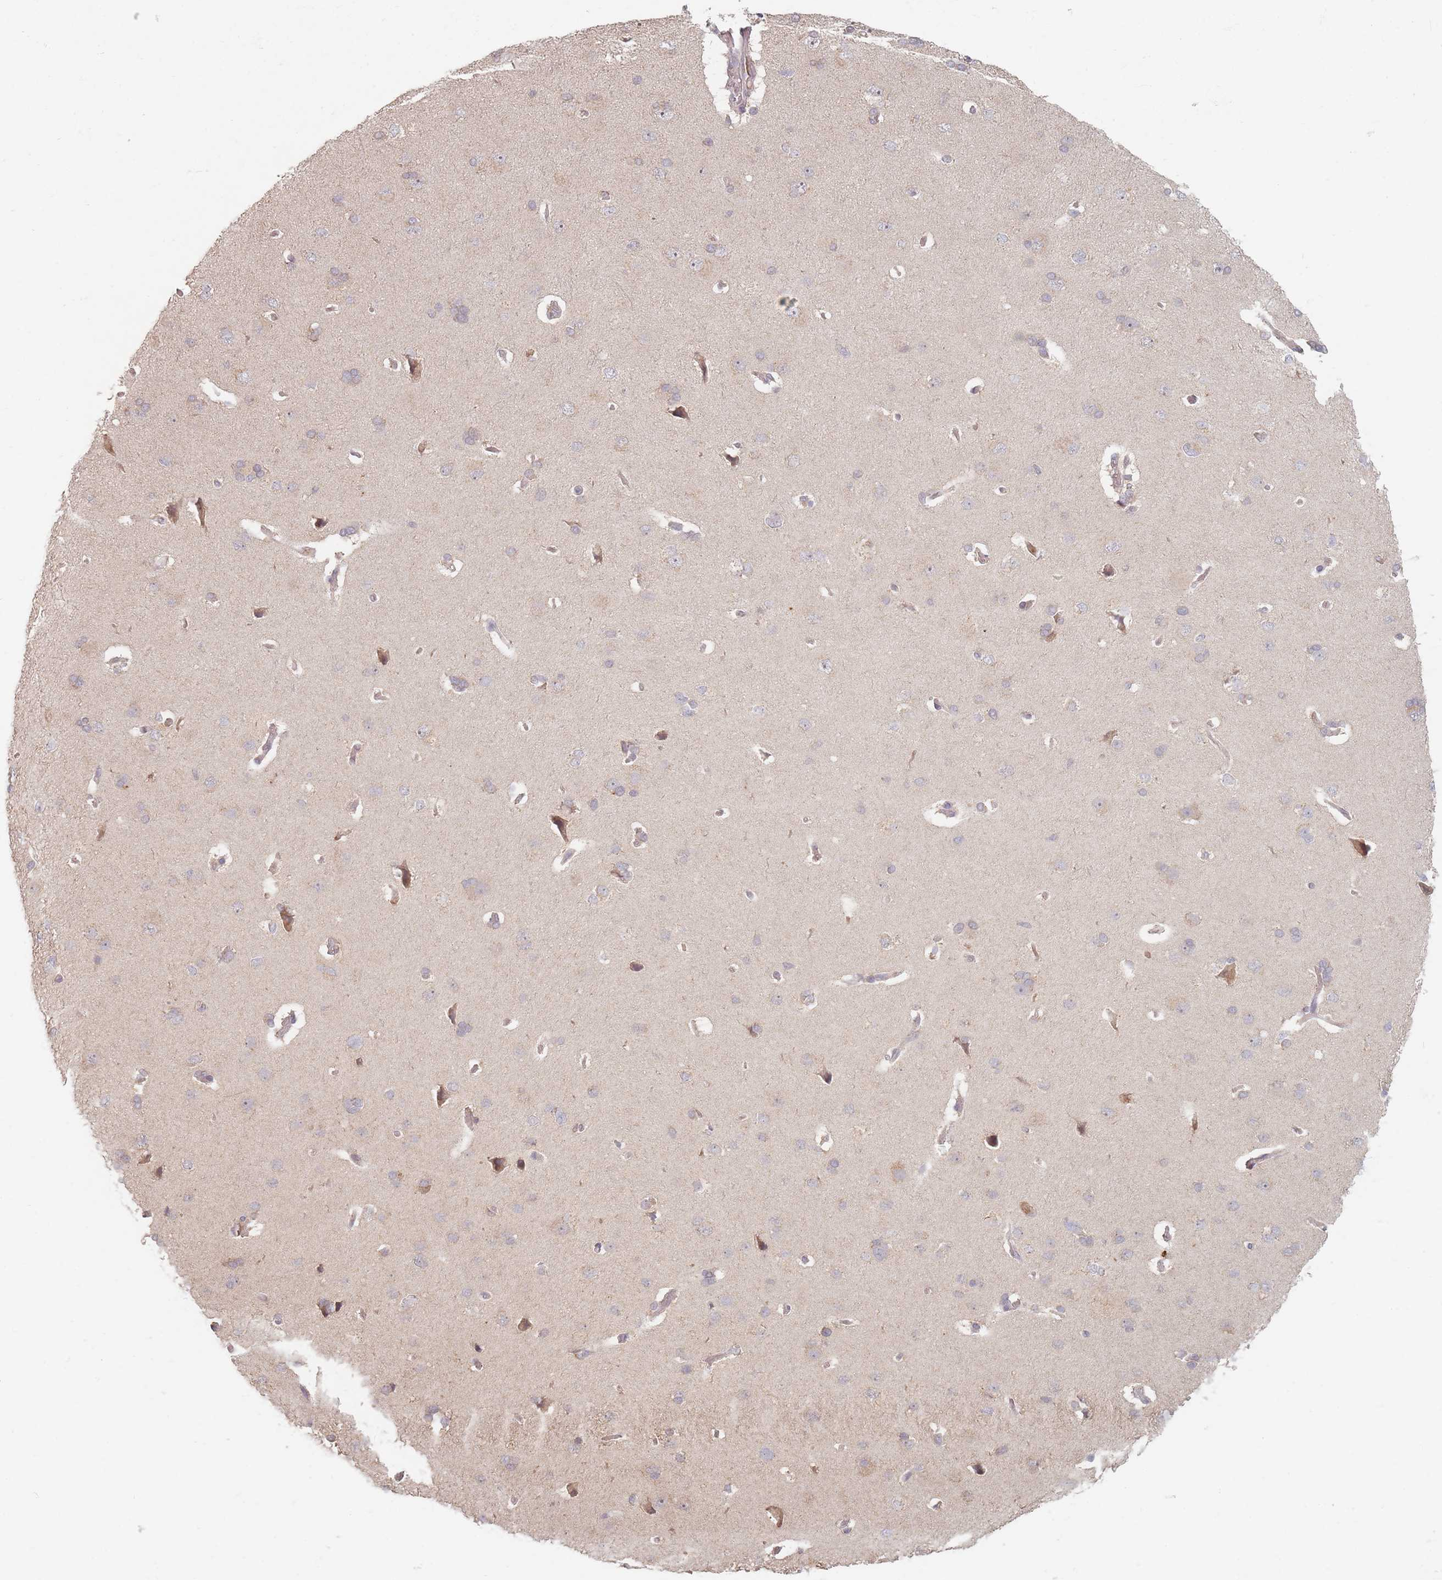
{"staining": {"intensity": "weak", "quantity": "<25%", "location": "cytoplasmic/membranous"}, "tissue": "cerebral cortex", "cell_type": "Endothelial cells", "image_type": "normal", "snomed": [{"axis": "morphology", "description": "Normal tissue, NOS"}, {"axis": "topography", "description": "Cerebral cortex"}], "caption": "Benign cerebral cortex was stained to show a protein in brown. There is no significant staining in endothelial cells. (DAB (3,3'-diaminobenzidine) immunohistochemistry visualized using brightfield microscopy, high magnification).", "gene": "OR2M4", "patient": {"sex": "male", "age": 62}}